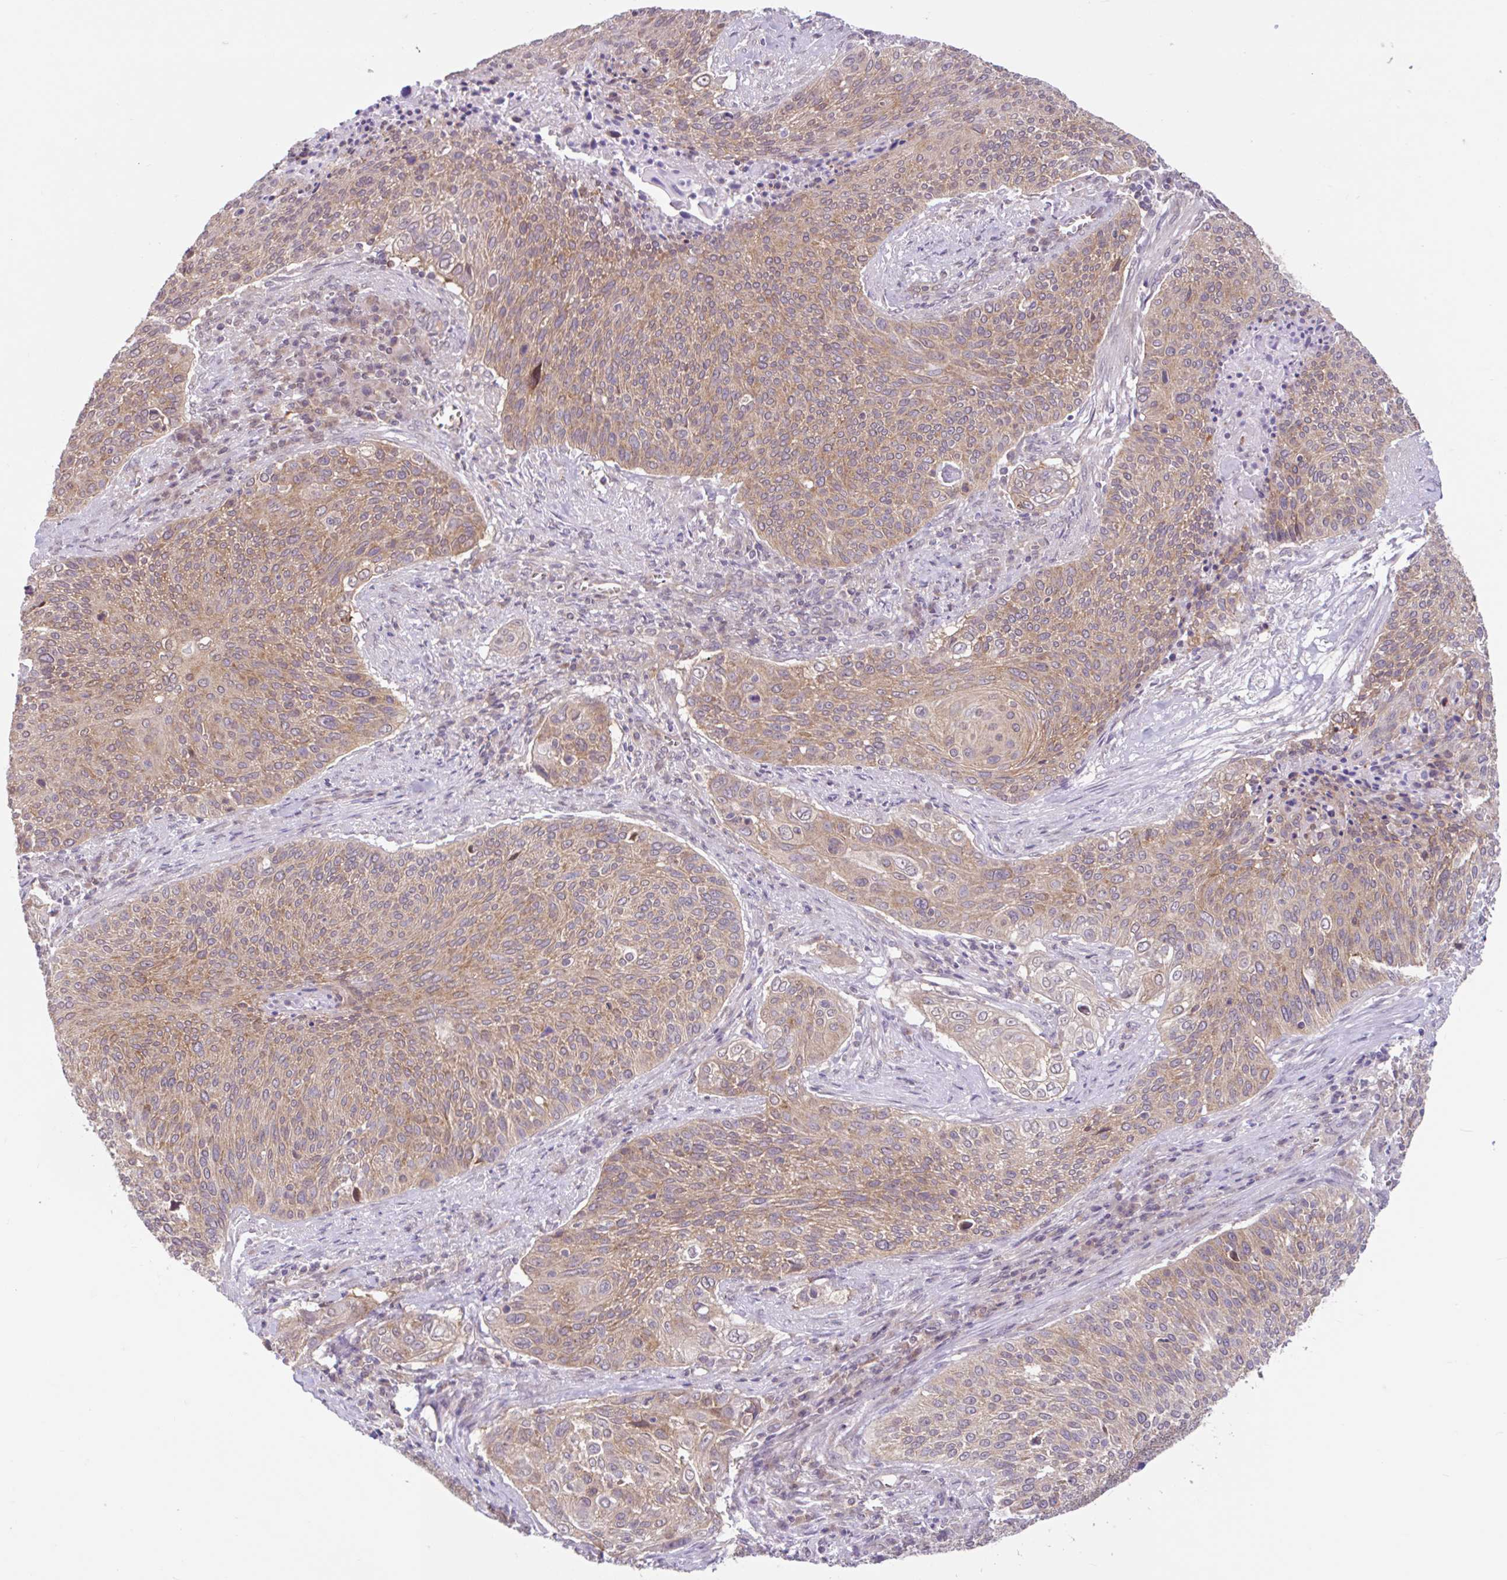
{"staining": {"intensity": "moderate", "quantity": "25%-75%", "location": "cytoplasmic/membranous"}, "tissue": "cervical cancer", "cell_type": "Tumor cells", "image_type": "cancer", "snomed": [{"axis": "morphology", "description": "Squamous cell carcinoma, NOS"}, {"axis": "topography", "description": "Cervix"}], "caption": "High-magnification brightfield microscopy of cervical squamous cell carcinoma stained with DAB (3,3'-diaminobenzidine) (brown) and counterstained with hematoxylin (blue). tumor cells exhibit moderate cytoplasmic/membranous expression is present in approximately25%-75% of cells.", "gene": "RALBP1", "patient": {"sex": "female", "age": 31}}